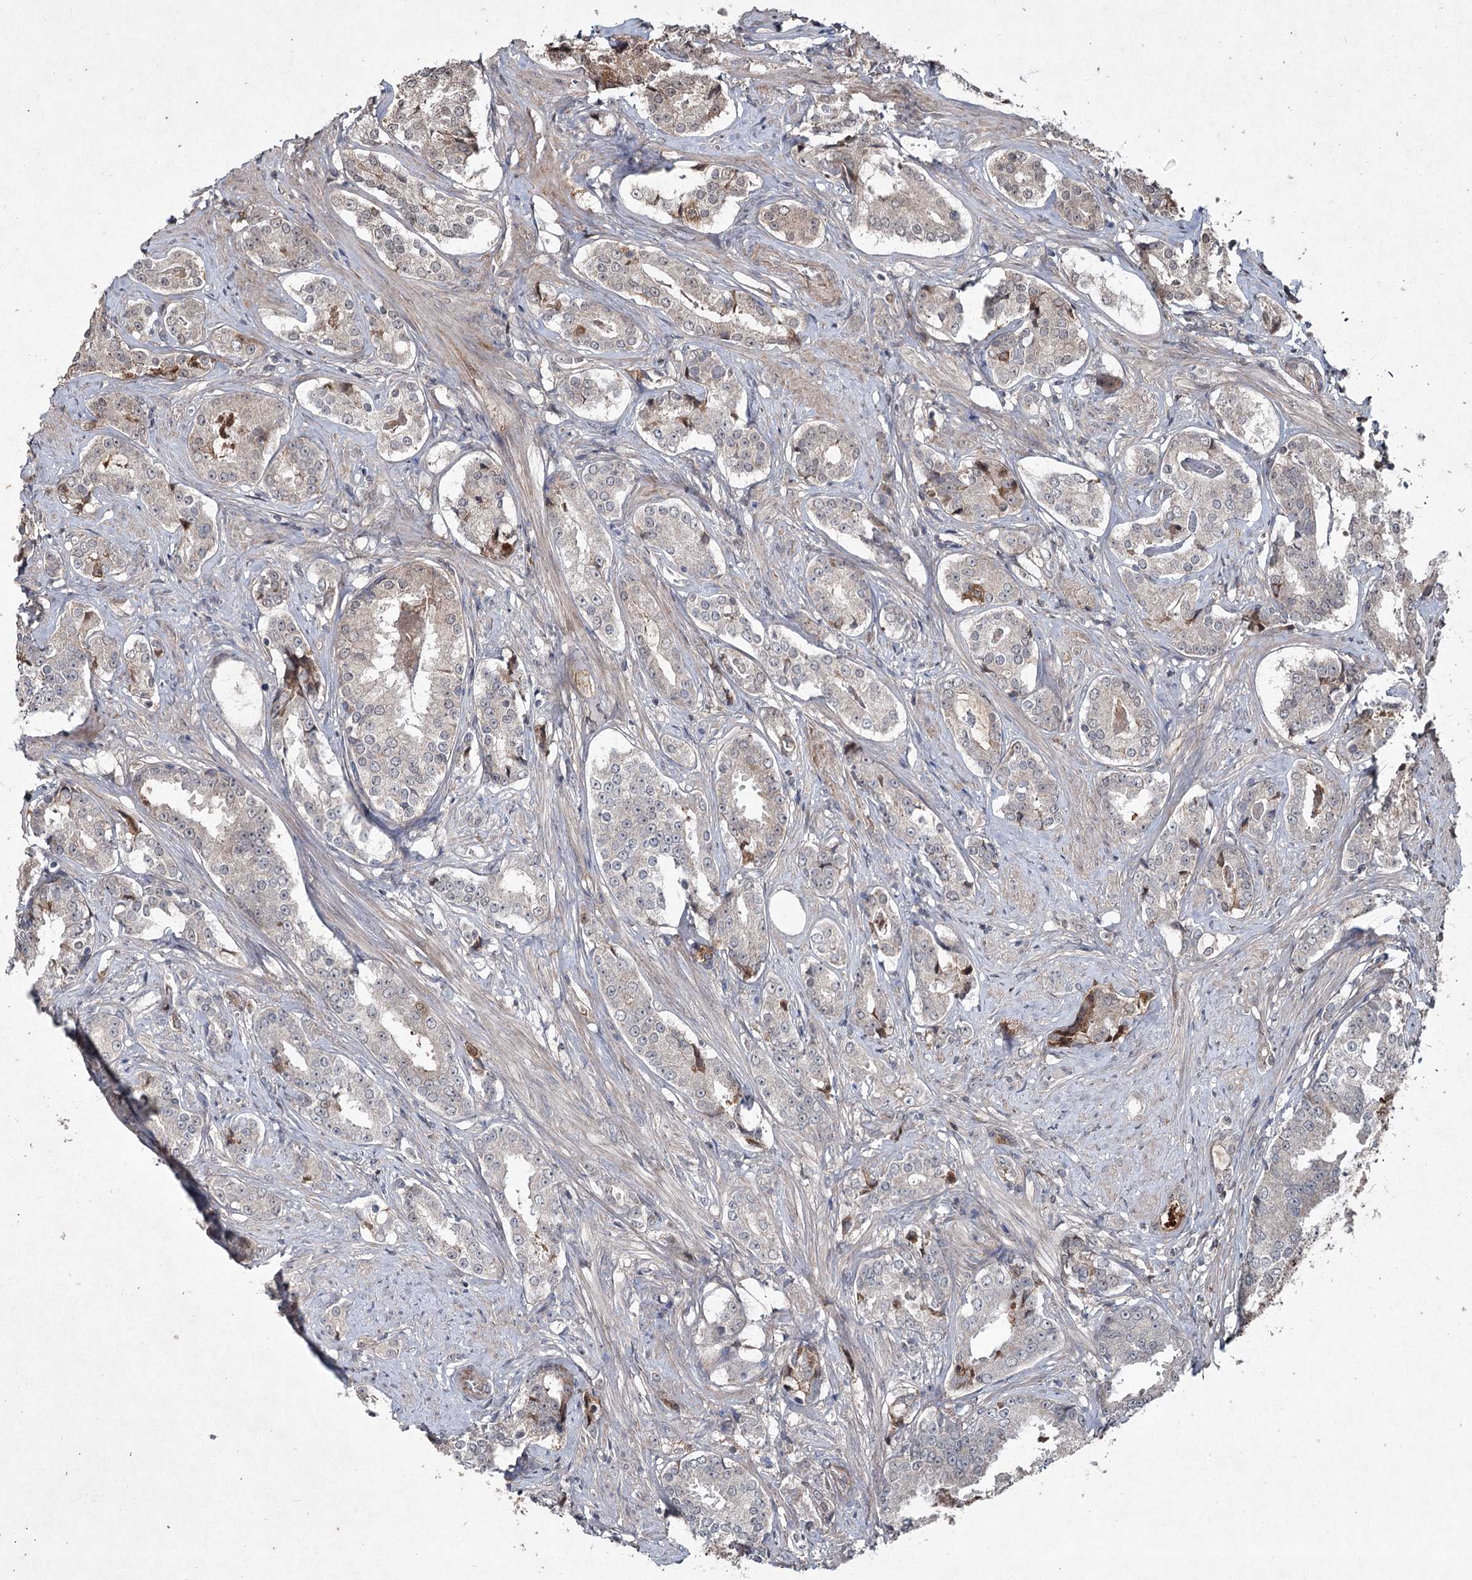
{"staining": {"intensity": "negative", "quantity": "none", "location": "none"}, "tissue": "prostate cancer", "cell_type": "Tumor cells", "image_type": "cancer", "snomed": [{"axis": "morphology", "description": "Adenocarcinoma, High grade"}, {"axis": "topography", "description": "Prostate"}], "caption": "Immunohistochemical staining of high-grade adenocarcinoma (prostate) exhibits no significant positivity in tumor cells.", "gene": "PGLYRP2", "patient": {"sex": "male", "age": 58}}